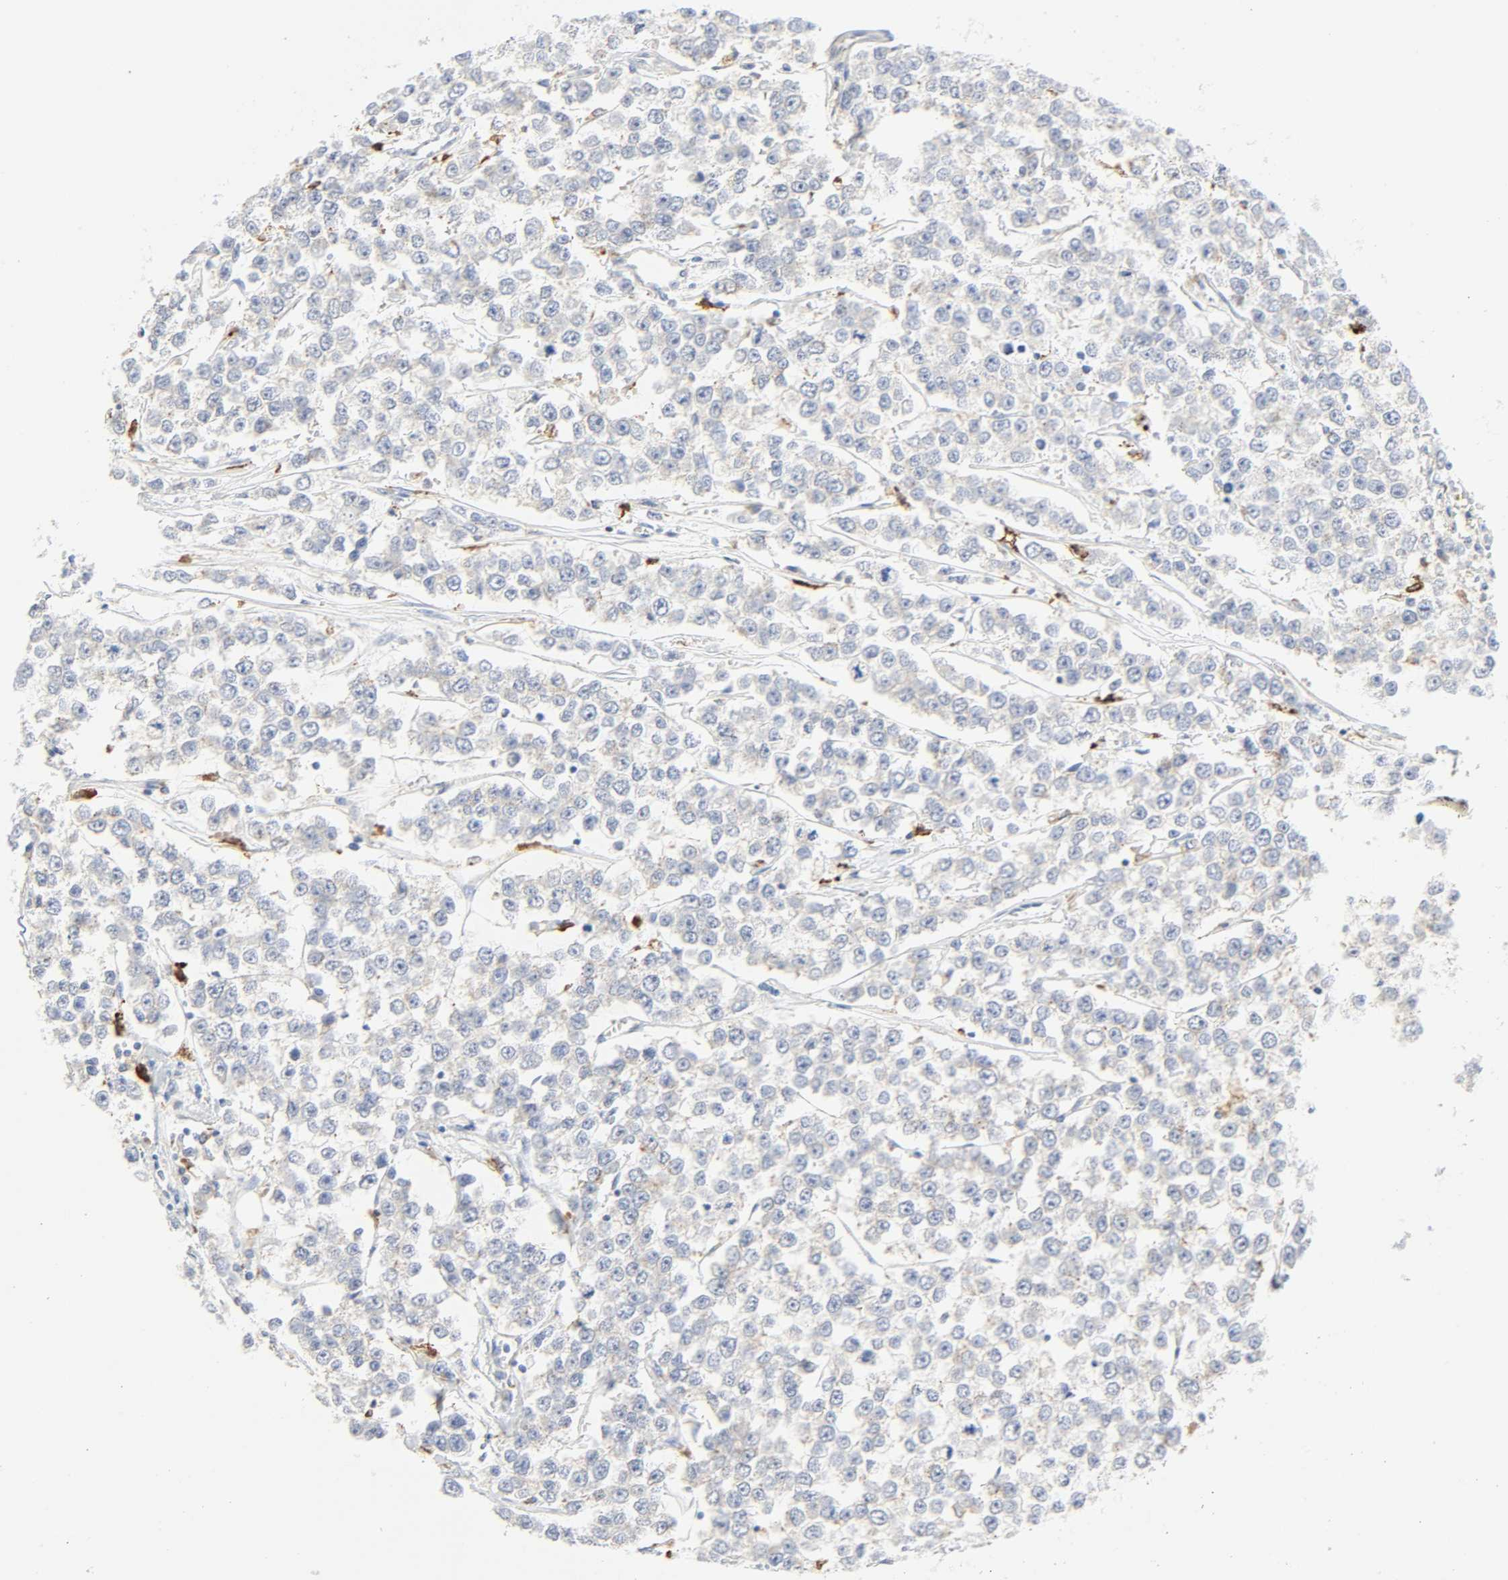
{"staining": {"intensity": "negative", "quantity": "none", "location": "none"}, "tissue": "testis cancer", "cell_type": "Tumor cells", "image_type": "cancer", "snomed": [{"axis": "morphology", "description": "Seminoma, NOS"}, {"axis": "morphology", "description": "Carcinoma, Embryonal, NOS"}, {"axis": "topography", "description": "Testis"}], "caption": "This is an immunohistochemistry image of seminoma (testis). There is no expression in tumor cells.", "gene": "CAMK2A", "patient": {"sex": "male", "age": 52}}